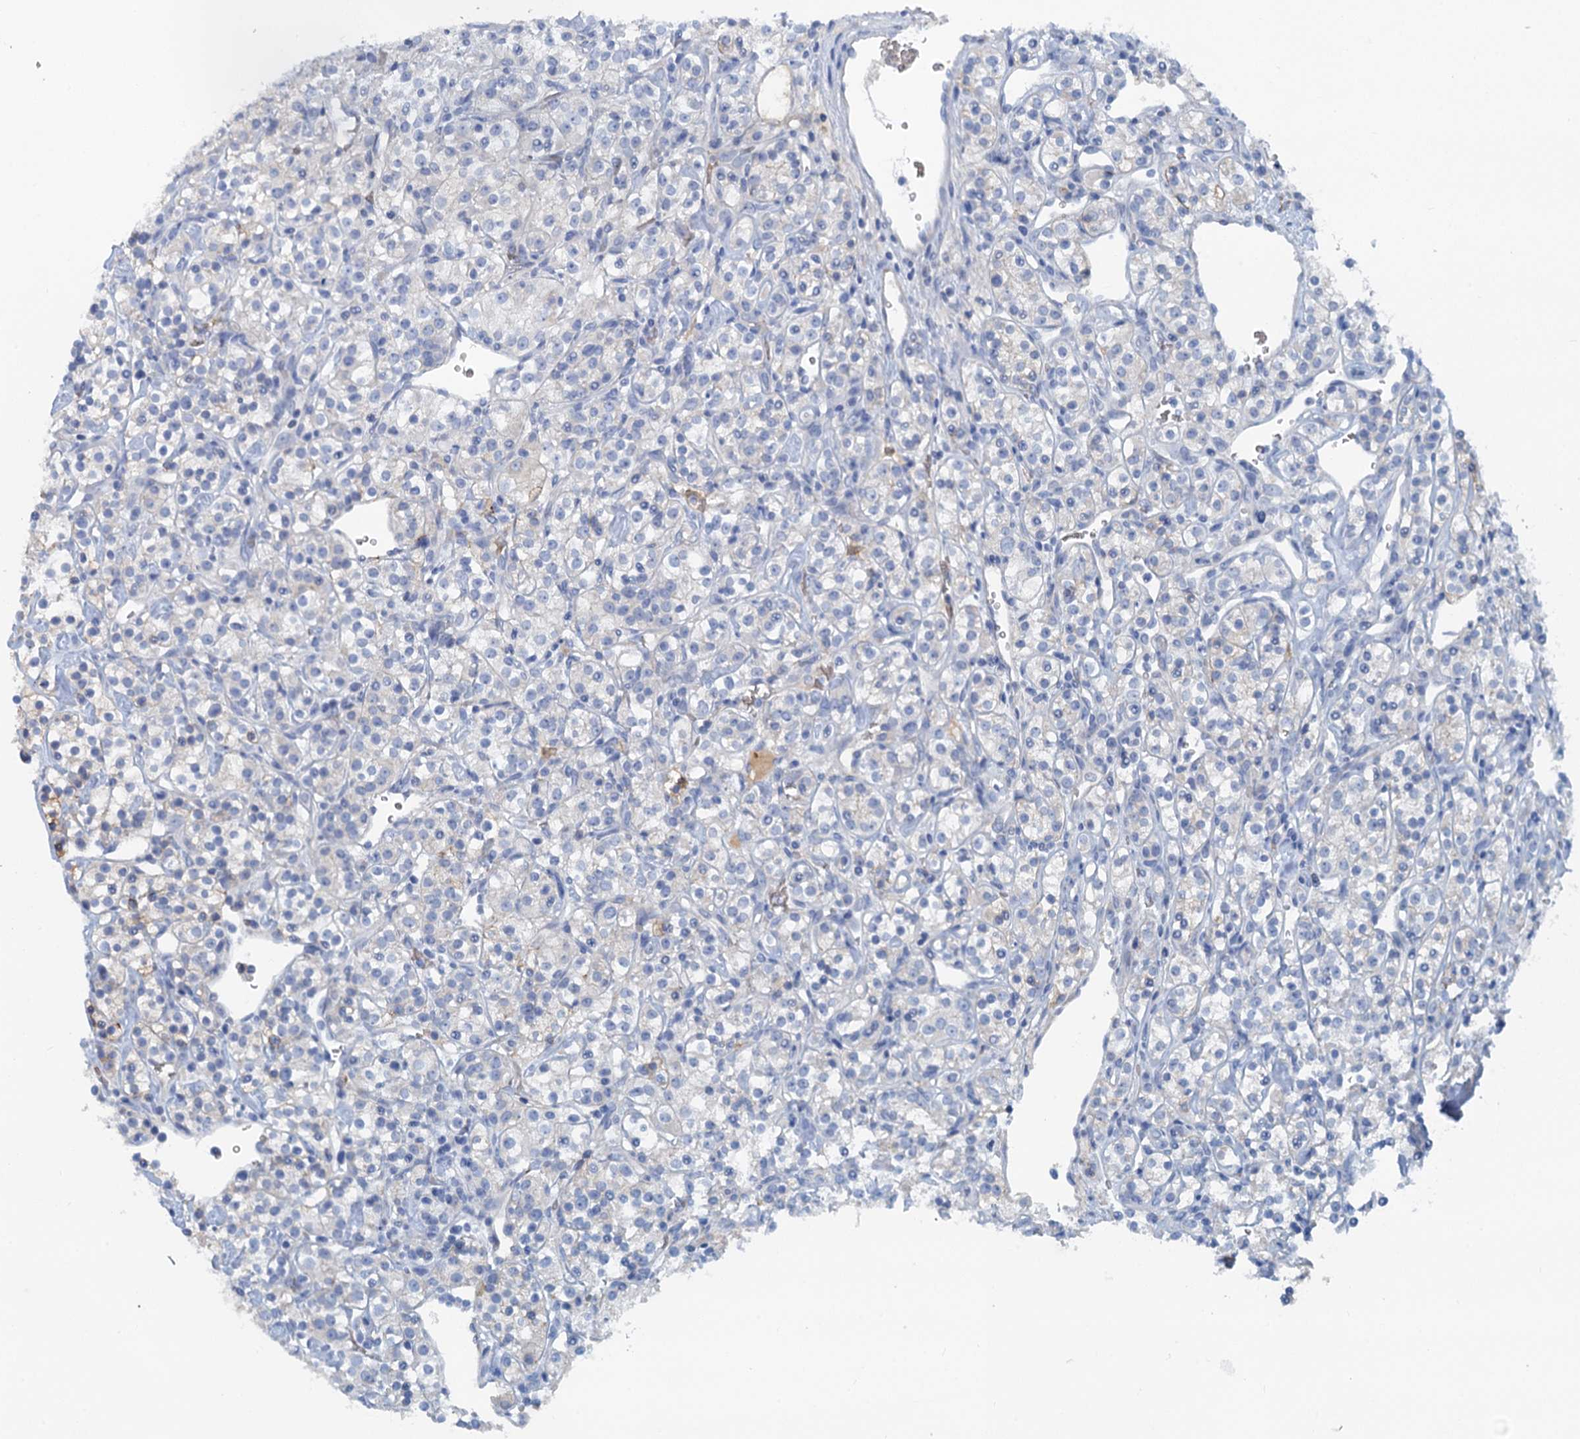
{"staining": {"intensity": "negative", "quantity": "none", "location": "none"}, "tissue": "renal cancer", "cell_type": "Tumor cells", "image_type": "cancer", "snomed": [{"axis": "morphology", "description": "Adenocarcinoma, NOS"}, {"axis": "topography", "description": "Kidney"}], "caption": "Immunohistochemistry of renal cancer (adenocarcinoma) displays no expression in tumor cells.", "gene": "MYADML2", "patient": {"sex": "male", "age": 77}}